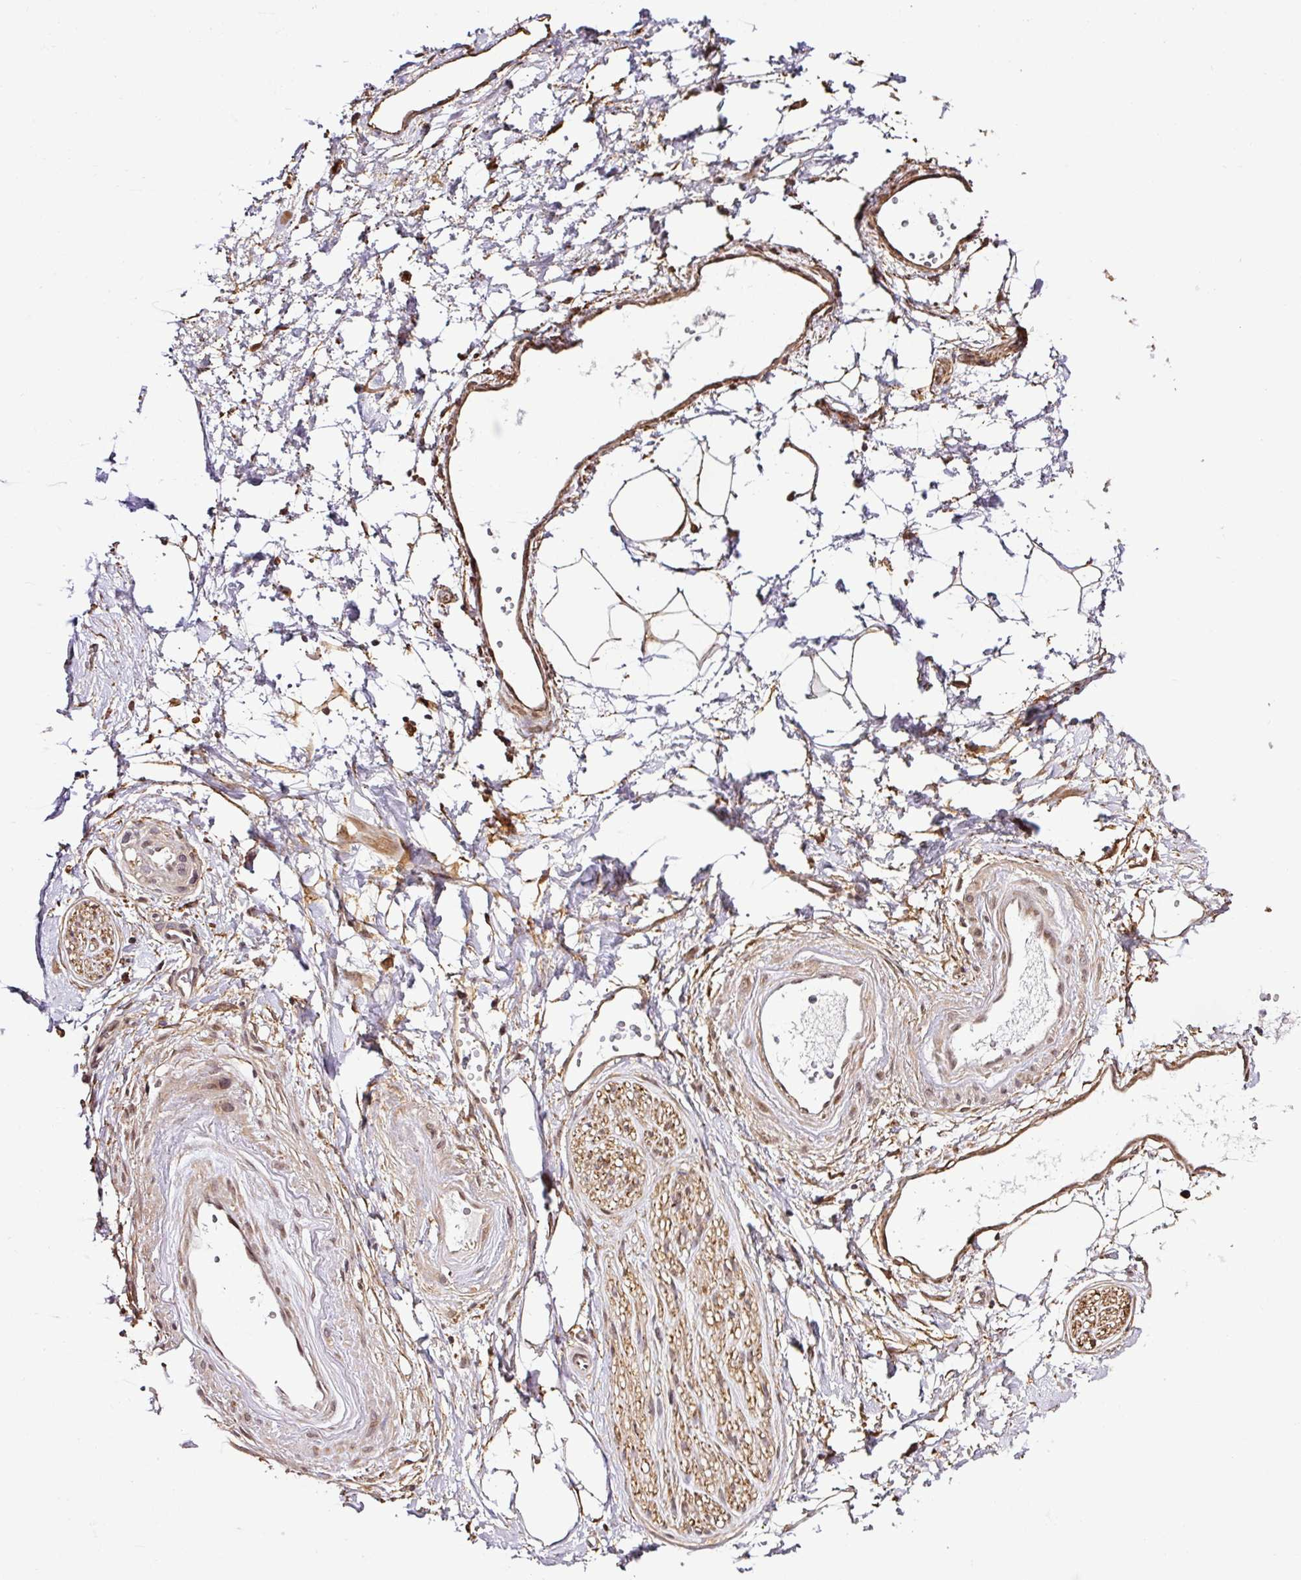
{"staining": {"intensity": "negative", "quantity": "none", "location": "none"}, "tissue": "adipose tissue", "cell_type": "Adipocytes", "image_type": "normal", "snomed": [{"axis": "morphology", "description": "Normal tissue, NOS"}, {"axis": "topography", "description": "Prostate"}, {"axis": "topography", "description": "Peripheral nerve tissue"}], "caption": "This is a histopathology image of IHC staining of unremarkable adipose tissue, which shows no positivity in adipocytes.", "gene": "FAM153A", "patient": {"sex": "male", "age": 55}}